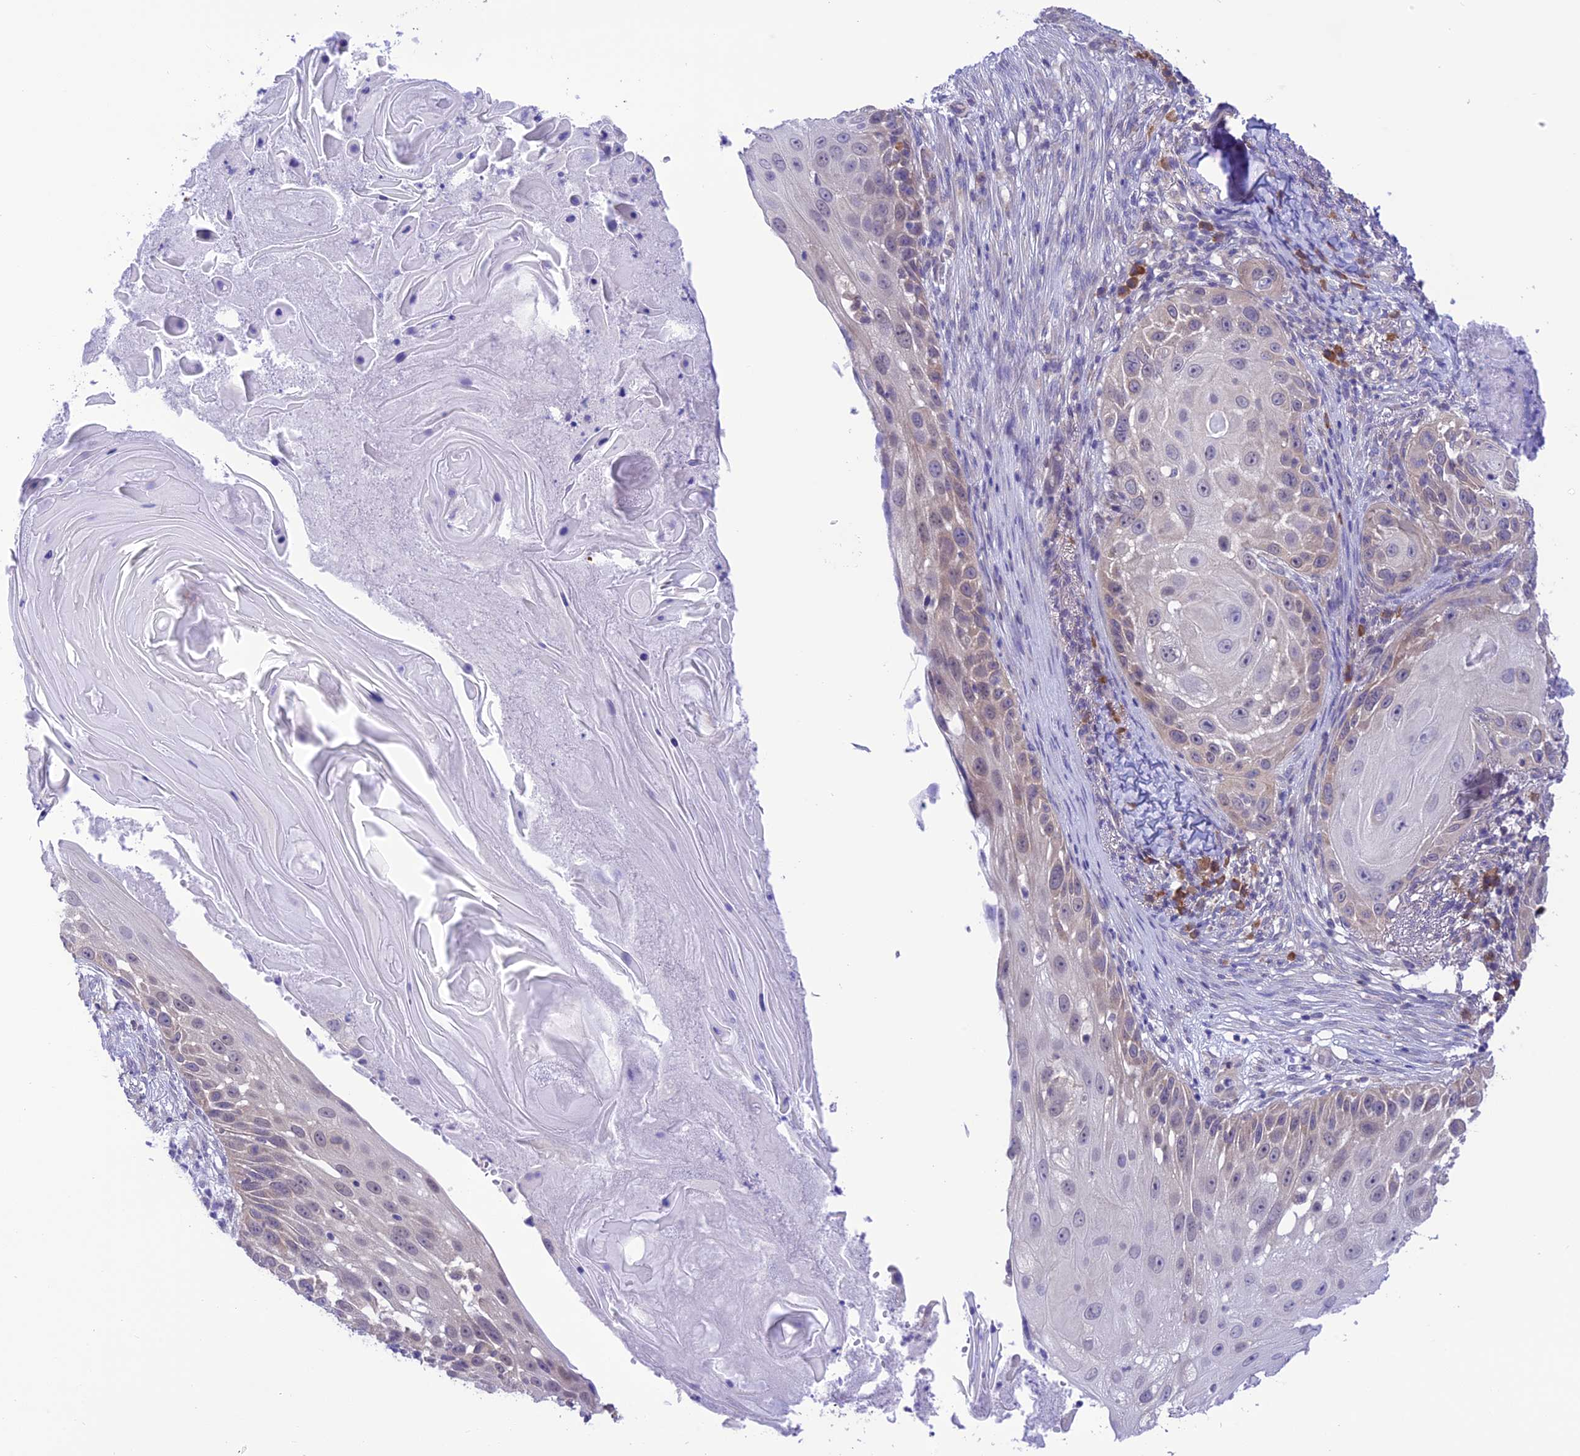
{"staining": {"intensity": "negative", "quantity": "none", "location": "none"}, "tissue": "skin cancer", "cell_type": "Tumor cells", "image_type": "cancer", "snomed": [{"axis": "morphology", "description": "Squamous cell carcinoma, NOS"}, {"axis": "topography", "description": "Skin"}], "caption": "Tumor cells show no significant expression in skin cancer. The staining is performed using DAB brown chromogen with nuclei counter-stained in using hematoxylin.", "gene": "RNF126", "patient": {"sex": "female", "age": 44}}